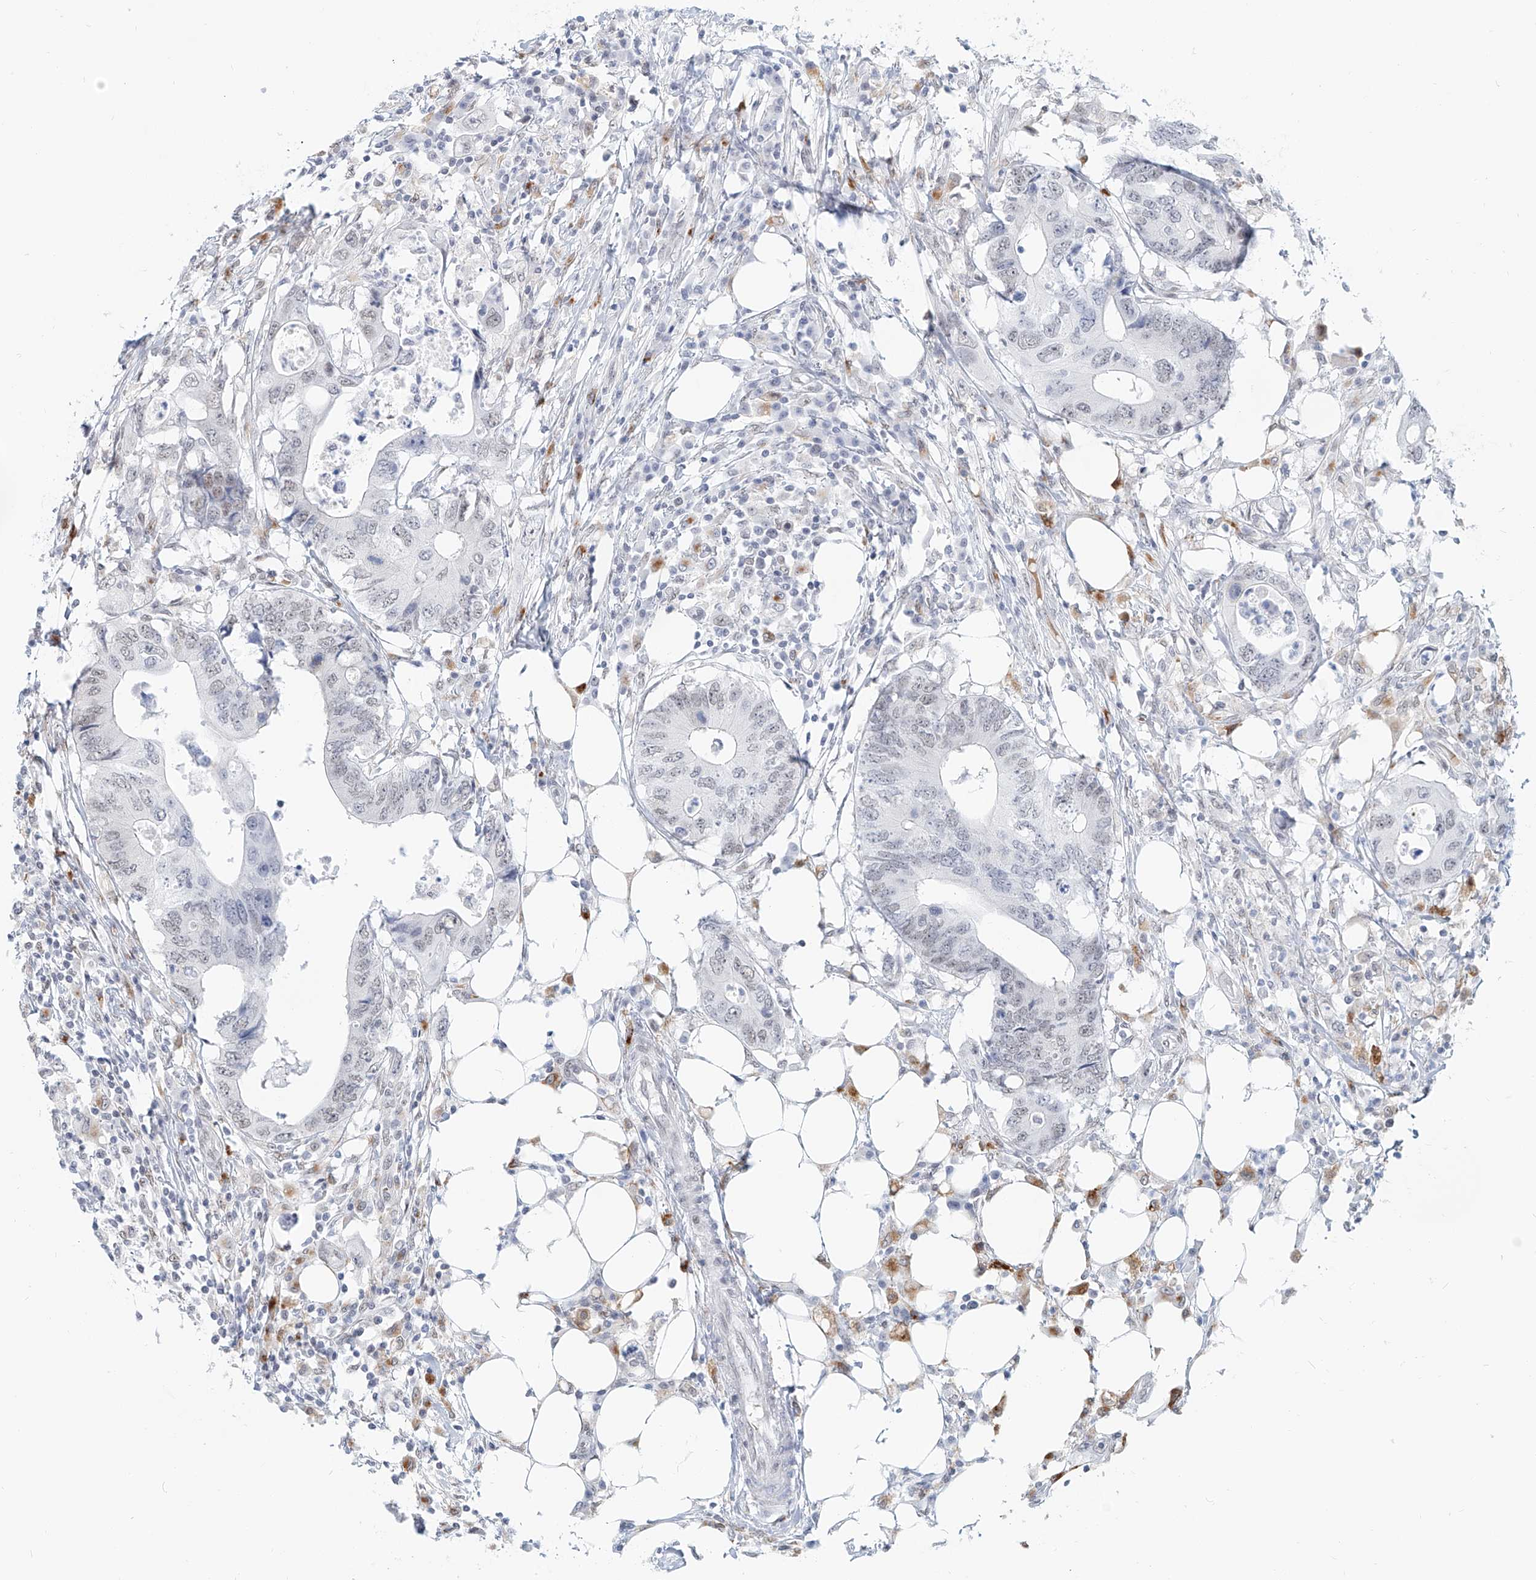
{"staining": {"intensity": "negative", "quantity": "none", "location": "none"}, "tissue": "colorectal cancer", "cell_type": "Tumor cells", "image_type": "cancer", "snomed": [{"axis": "morphology", "description": "Adenocarcinoma, NOS"}, {"axis": "topography", "description": "Colon"}], "caption": "Immunohistochemistry (IHC) image of neoplastic tissue: human colorectal cancer (adenocarcinoma) stained with DAB (3,3'-diaminobenzidine) reveals no significant protein staining in tumor cells.", "gene": "SASH1", "patient": {"sex": "male", "age": 71}}